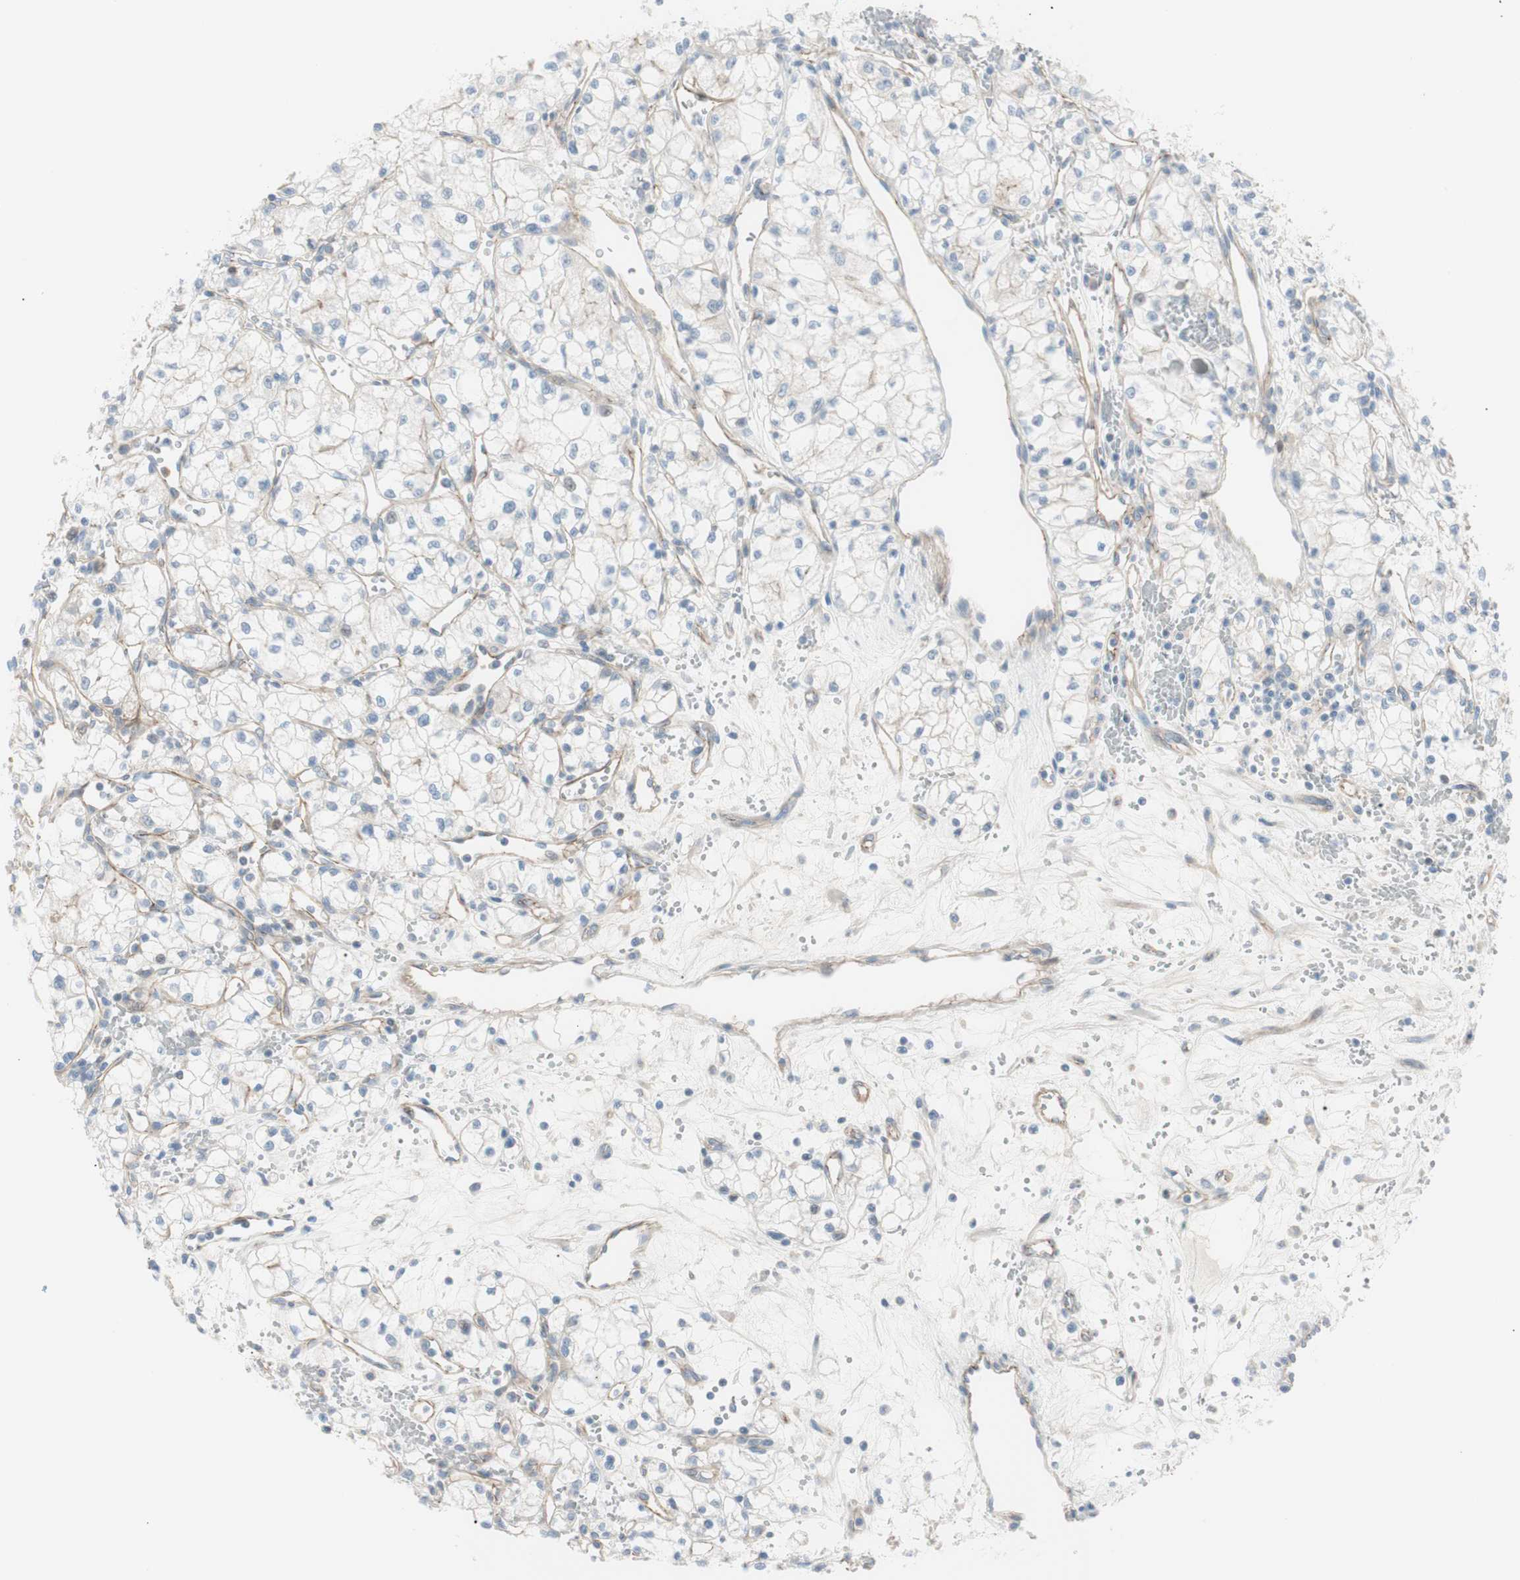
{"staining": {"intensity": "negative", "quantity": "none", "location": "none"}, "tissue": "renal cancer", "cell_type": "Tumor cells", "image_type": "cancer", "snomed": [{"axis": "morphology", "description": "Normal tissue, NOS"}, {"axis": "morphology", "description": "Adenocarcinoma, NOS"}, {"axis": "topography", "description": "Kidney"}], "caption": "Renal adenocarcinoma was stained to show a protein in brown. There is no significant positivity in tumor cells. The staining is performed using DAB (3,3'-diaminobenzidine) brown chromogen with nuclei counter-stained in using hematoxylin.", "gene": "TJP1", "patient": {"sex": "male", "age": 59}}